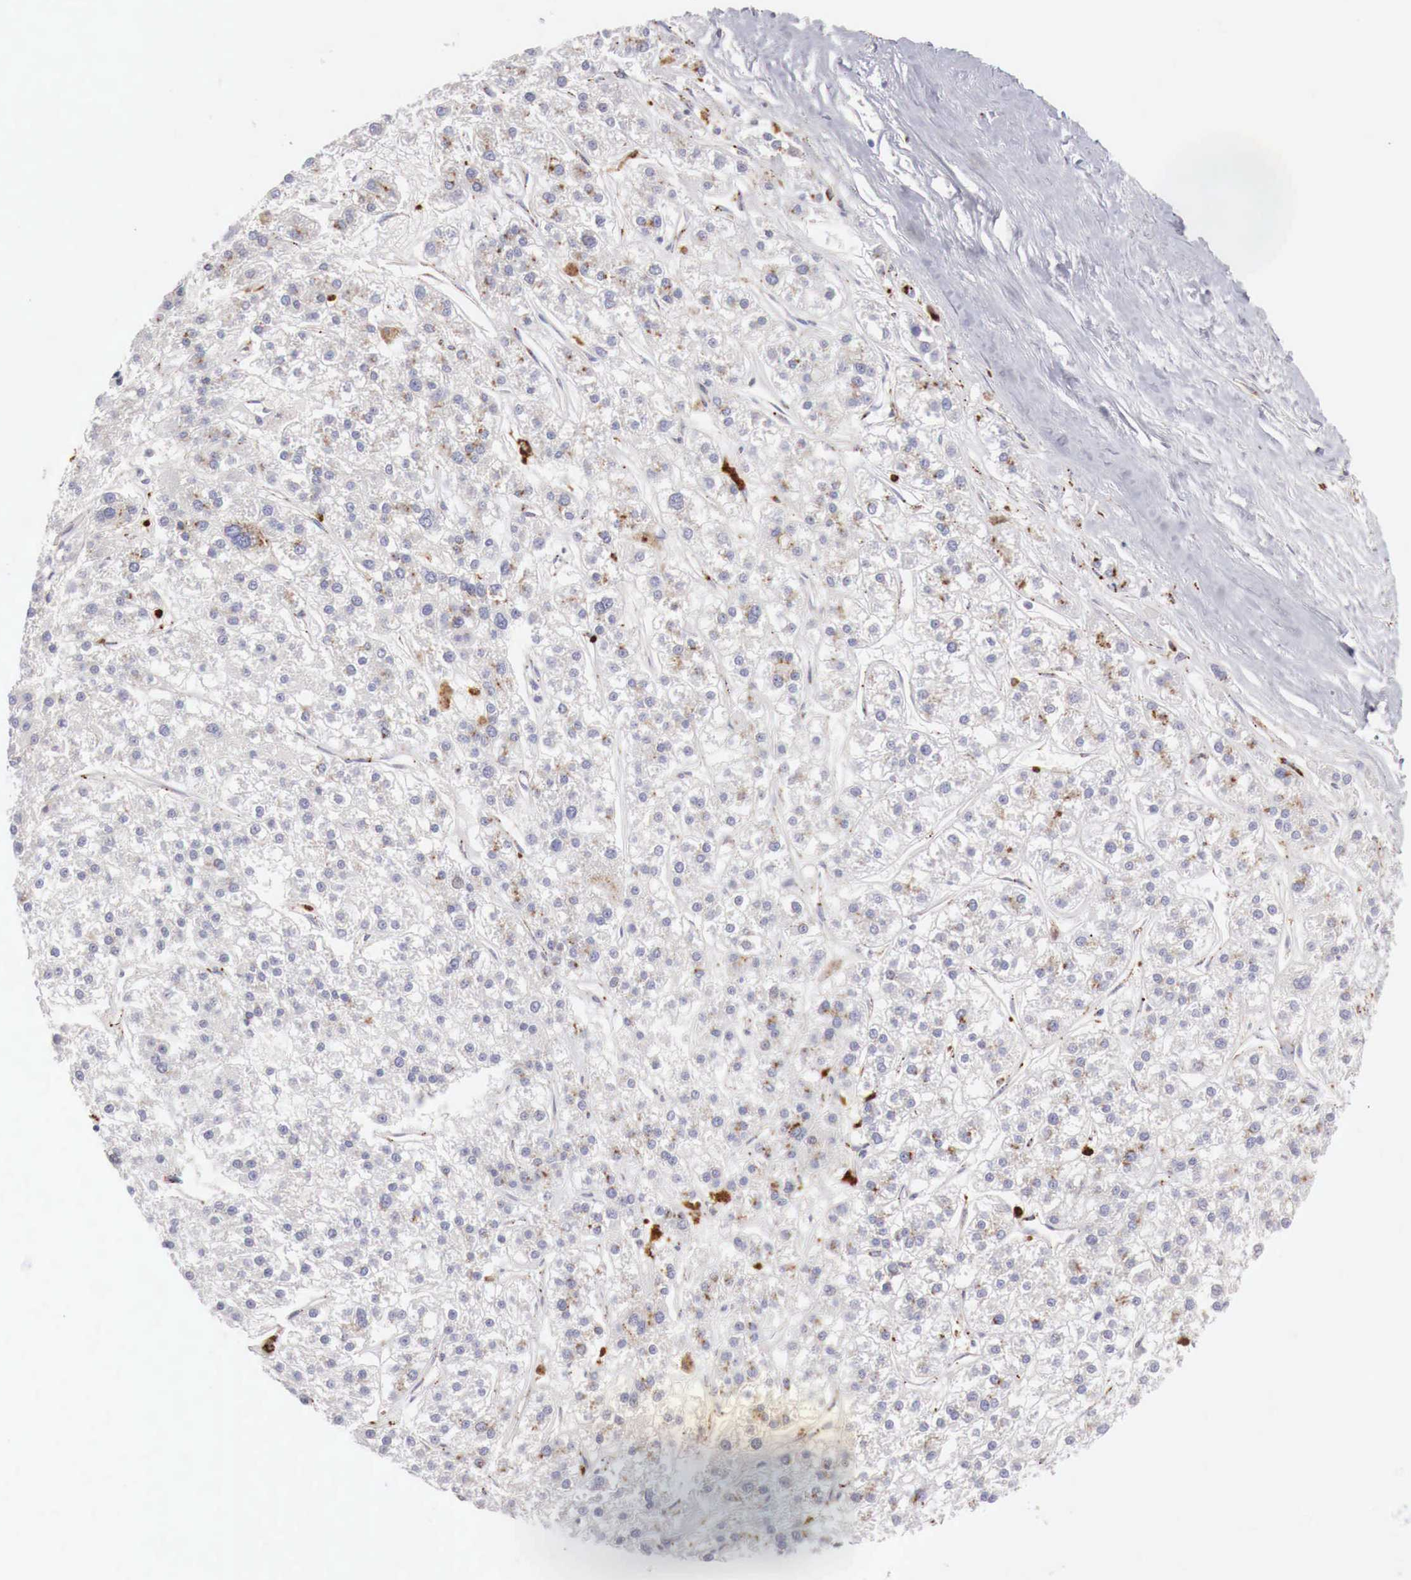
{"staining": {"intensity": "negative", "quantity": "none", "location": "none"}, "tissue": "liver cancer", "cell_type": "Tumor cells", "image_type": "cancer", "snomed": [{"axis": "morphology", "description": "Carcinoma, Hepatocellular, NOS"}, {"axis": "topography", "description": "Liver"}], "caption": "High power microscopy histopathology image of an immunohistochemistry (IHC) histopathology image of liver cancer (hepatocellular carcinoma), revealing no significant expression in tumor cells. (DAB immunohistochemistry visualized using brightfield microscopy, high magnification).", "gene": "GLA", "patient": {"sex": "female", "age": 85}}